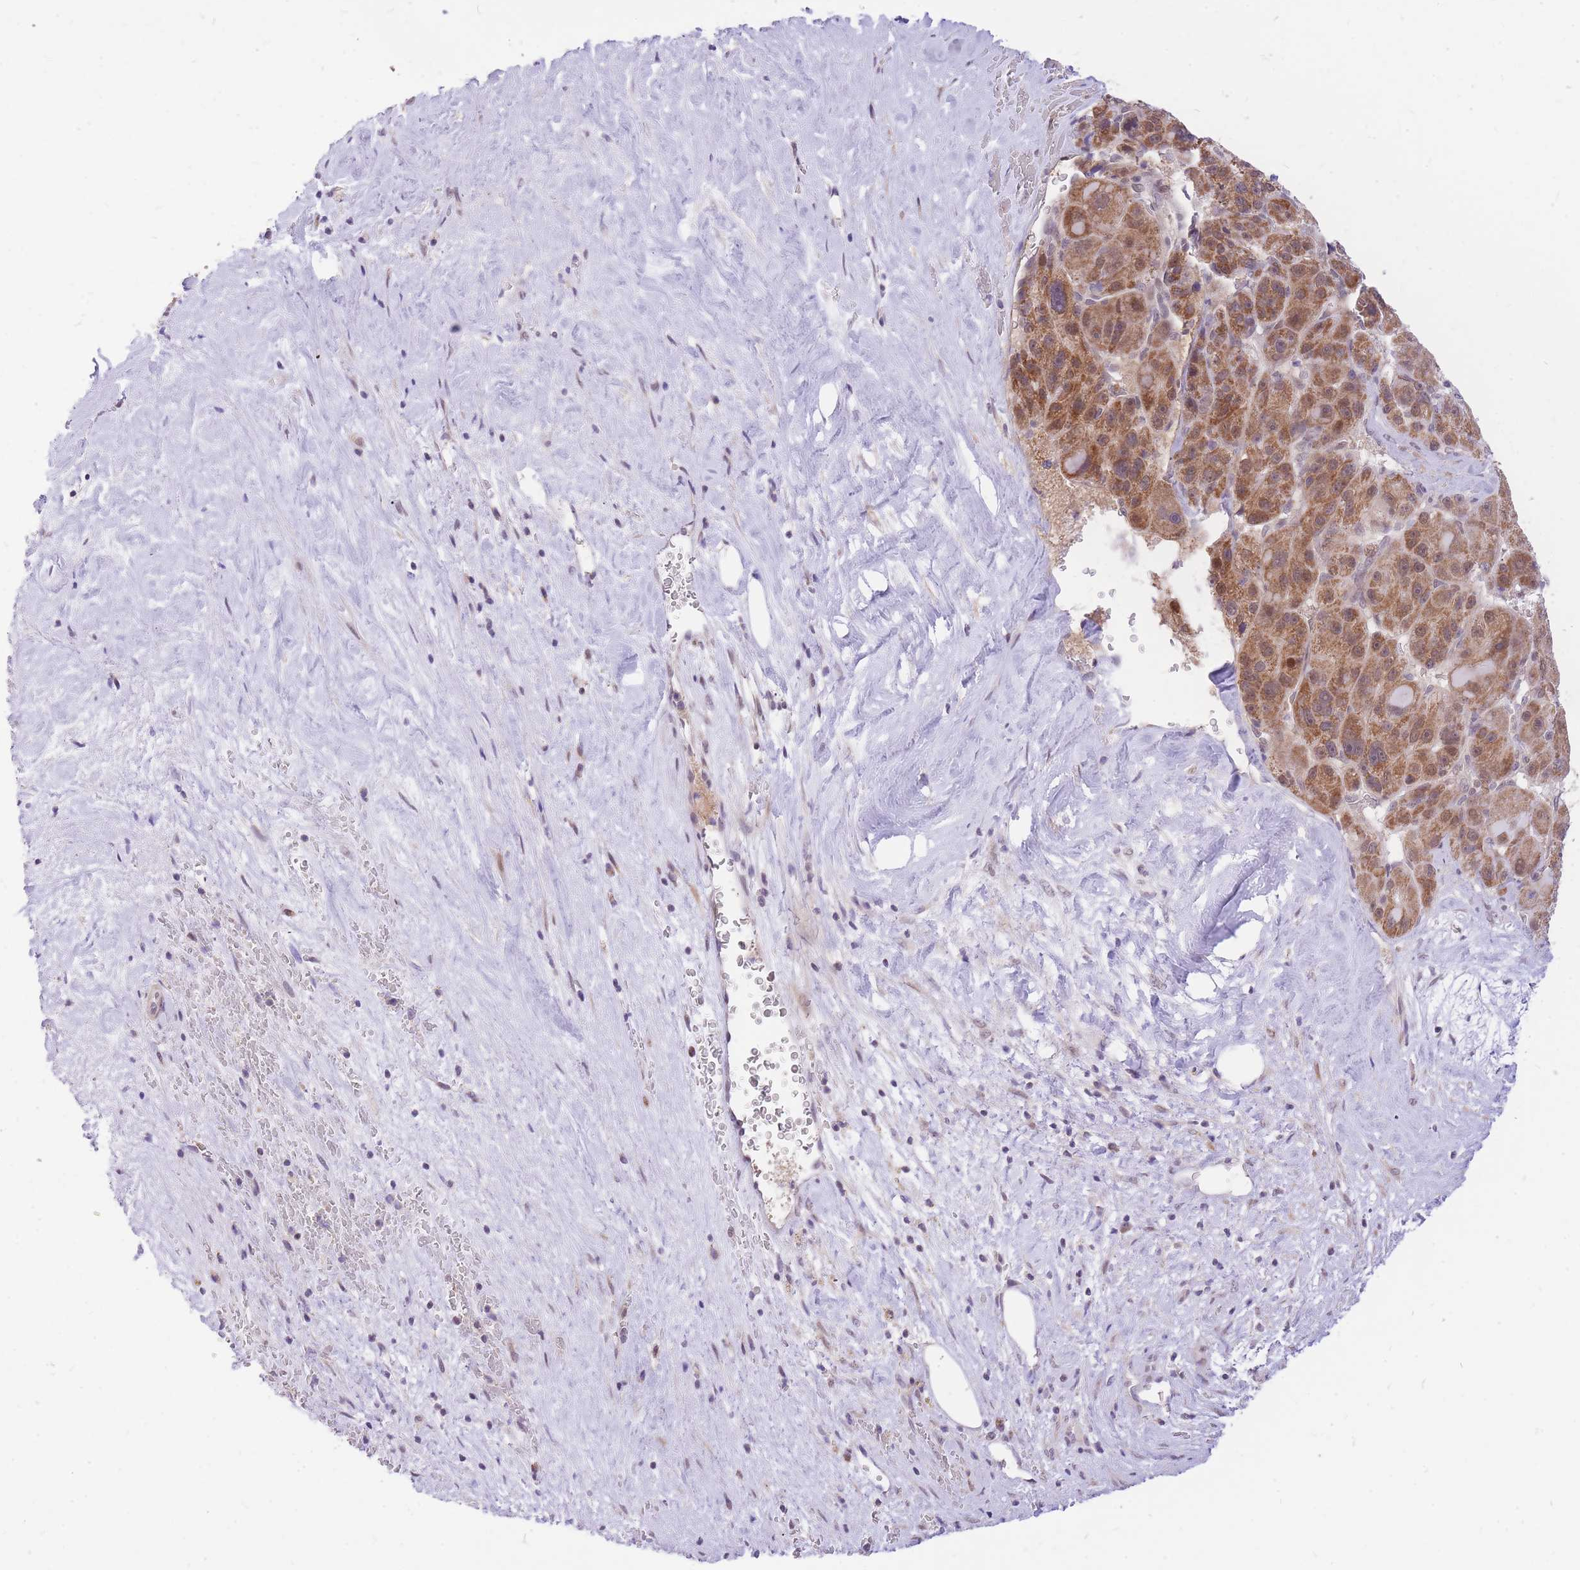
{"staining": {"intensity": "moderate", "quantity": ">75%", "location": "cytoplasmic/membranous"}, "tissue": "liver cancer", "cell_type": "Tumor cells", "image_type": "cancer", "snomed": [{"axis": "morphology", "description": "Carcinoma, Hepatocellular, NOS"}, {"axis": "topography", "description": "Liver"}], "caption": "The histopathology image reveals immunohistochemical staining of liver cancer. There is moderate cytoplasmic/membranous expression is identified in approximately >75% of tumor cells.", "gene": "MINDY2", "patient": {"sex": "male", "age": 76}}